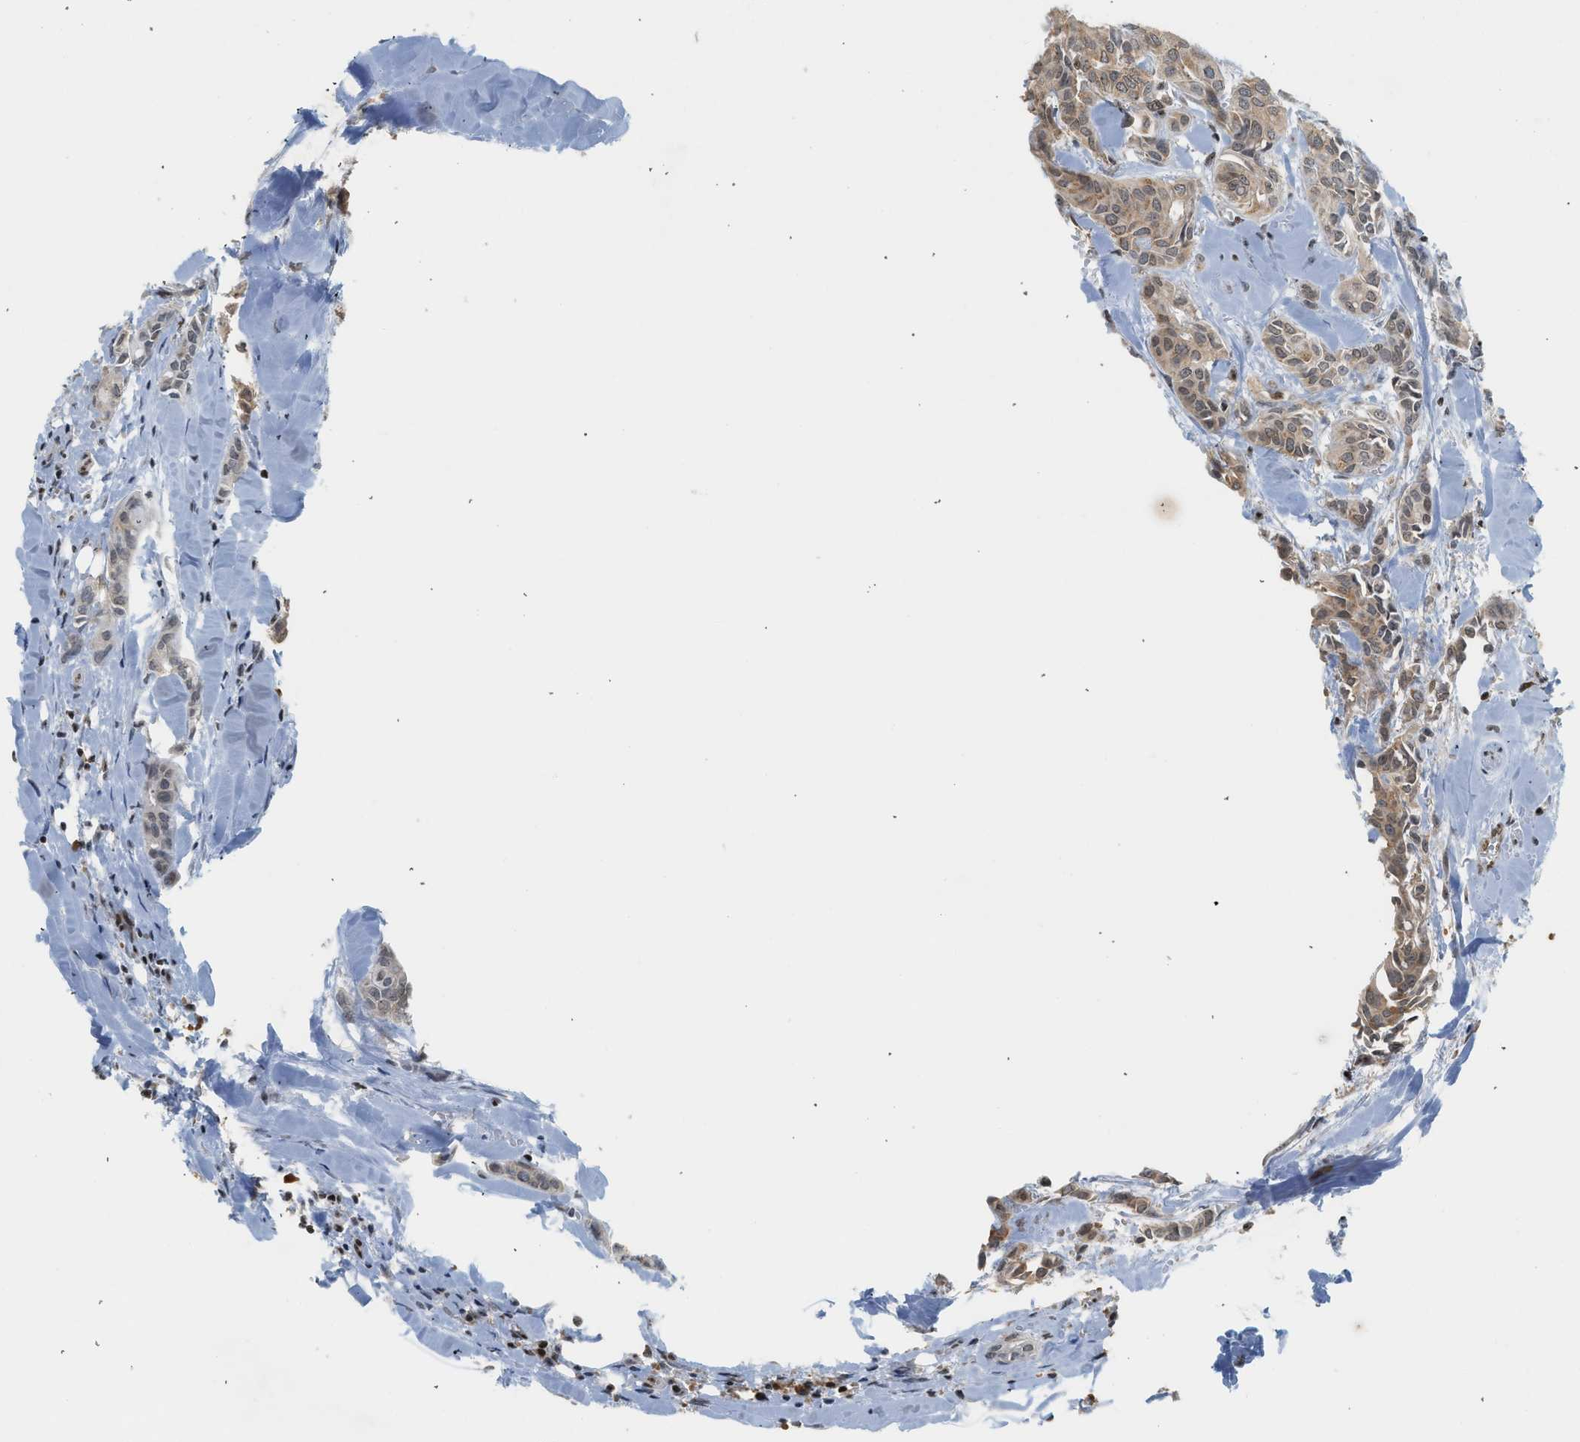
{"staining": {"intensity": "weak", "quantity": ">75%", "location": "cytoplasmic/membranous"}, "tissue": "head and neck cancer", "cell_type": "Tumor cells", "image_type": "cancer", "snomed": [{"axis": "morphology", "description": "Adenocarcinoma, NOS"}, {"axis": "topography", "description": "Salivary gland"}, {"axis": "topography", "description": "Head-Neck"}], "caption": "There is low levels of weak cytoplasmic/membranous expression in tumor cells of head and neck adenocarcinoma, as demonstrated by immunohistochemical staining (brown color).", "gene": "ZNF22", "patient": {"sex": "female", "age": 59}}